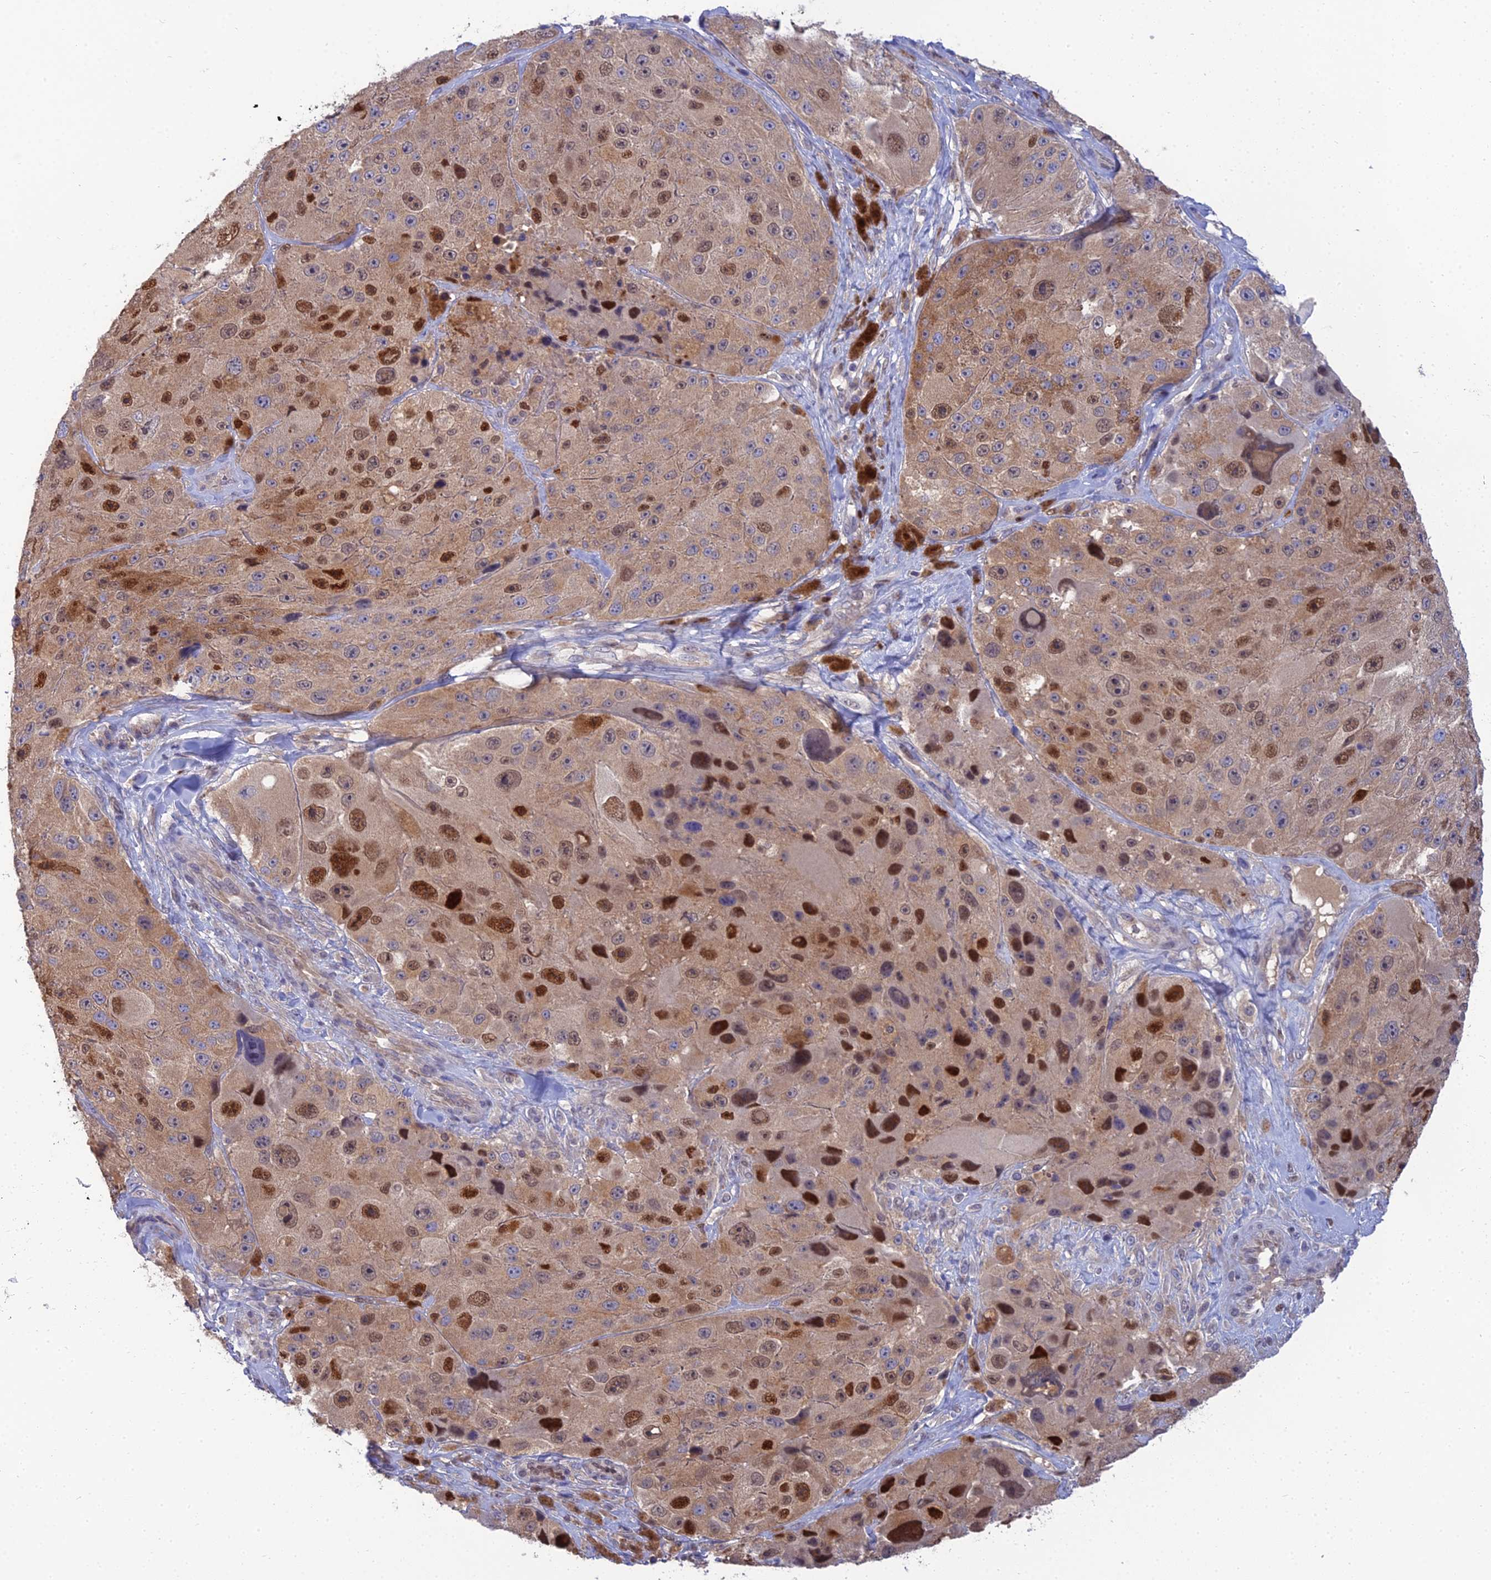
{"staining": {"intensity": "strong", "quantity": "25%-75%", "location": "nuclear"}, "tissue": "melanoma", "cell_type": "Tumor cells", "image_type": "cancer", "snomed": [{"axis": "morphology", "description": "Malignant melanoma, Metastatic site"}, {"axis": "topography", "description": "Lymph node"}], "caption": "Brown immunohistochemical staining in human malignant melanoma (metastatic site) shows strong nuclear expression in approximately 25%-75% of tumor cells.", "gene": "DNPEP", "patient": {"sex": "male", "age": 62}}